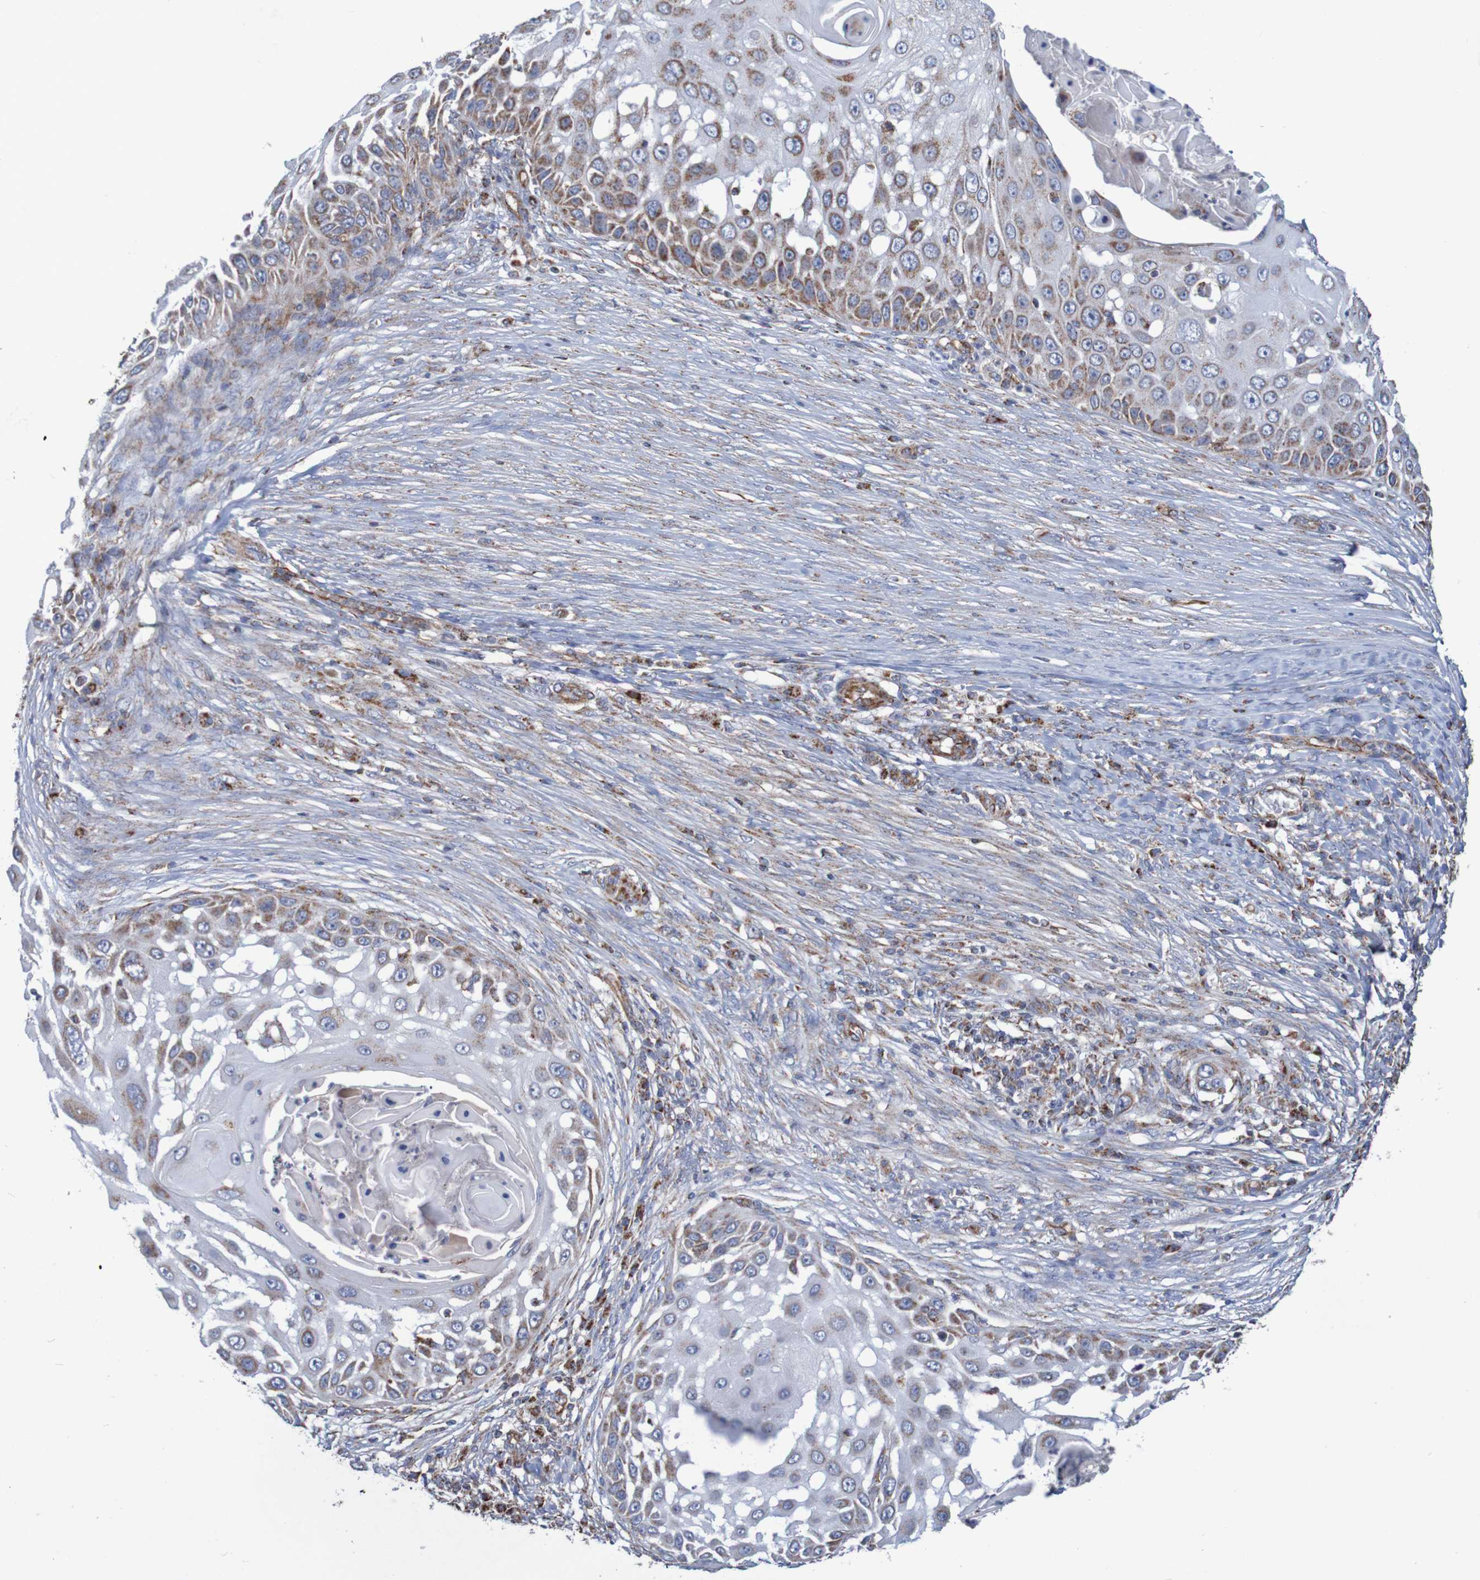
{"staining": {"intensity": "moderate", "quantity": ">75%", "location": "cytoplasmic/membranous"}, "tissue": "skin cancer", "cell_type": "Tumor cells", "image_type": "cancer", "snomed": [{"axis": "morphology", "description": "Squamous cell carcinoma, NOS"}, {"axis": "topography", "description": "Skin"}], "caption": "Human squamous cell carcinoma (skin) stained for a protein (brown) demonstrates moderate cytoplasmic/membranous positive expression in about >75% of tumor cells.", "gene": "MMEL1", "patient": {"sex": "female", "age": 44}}